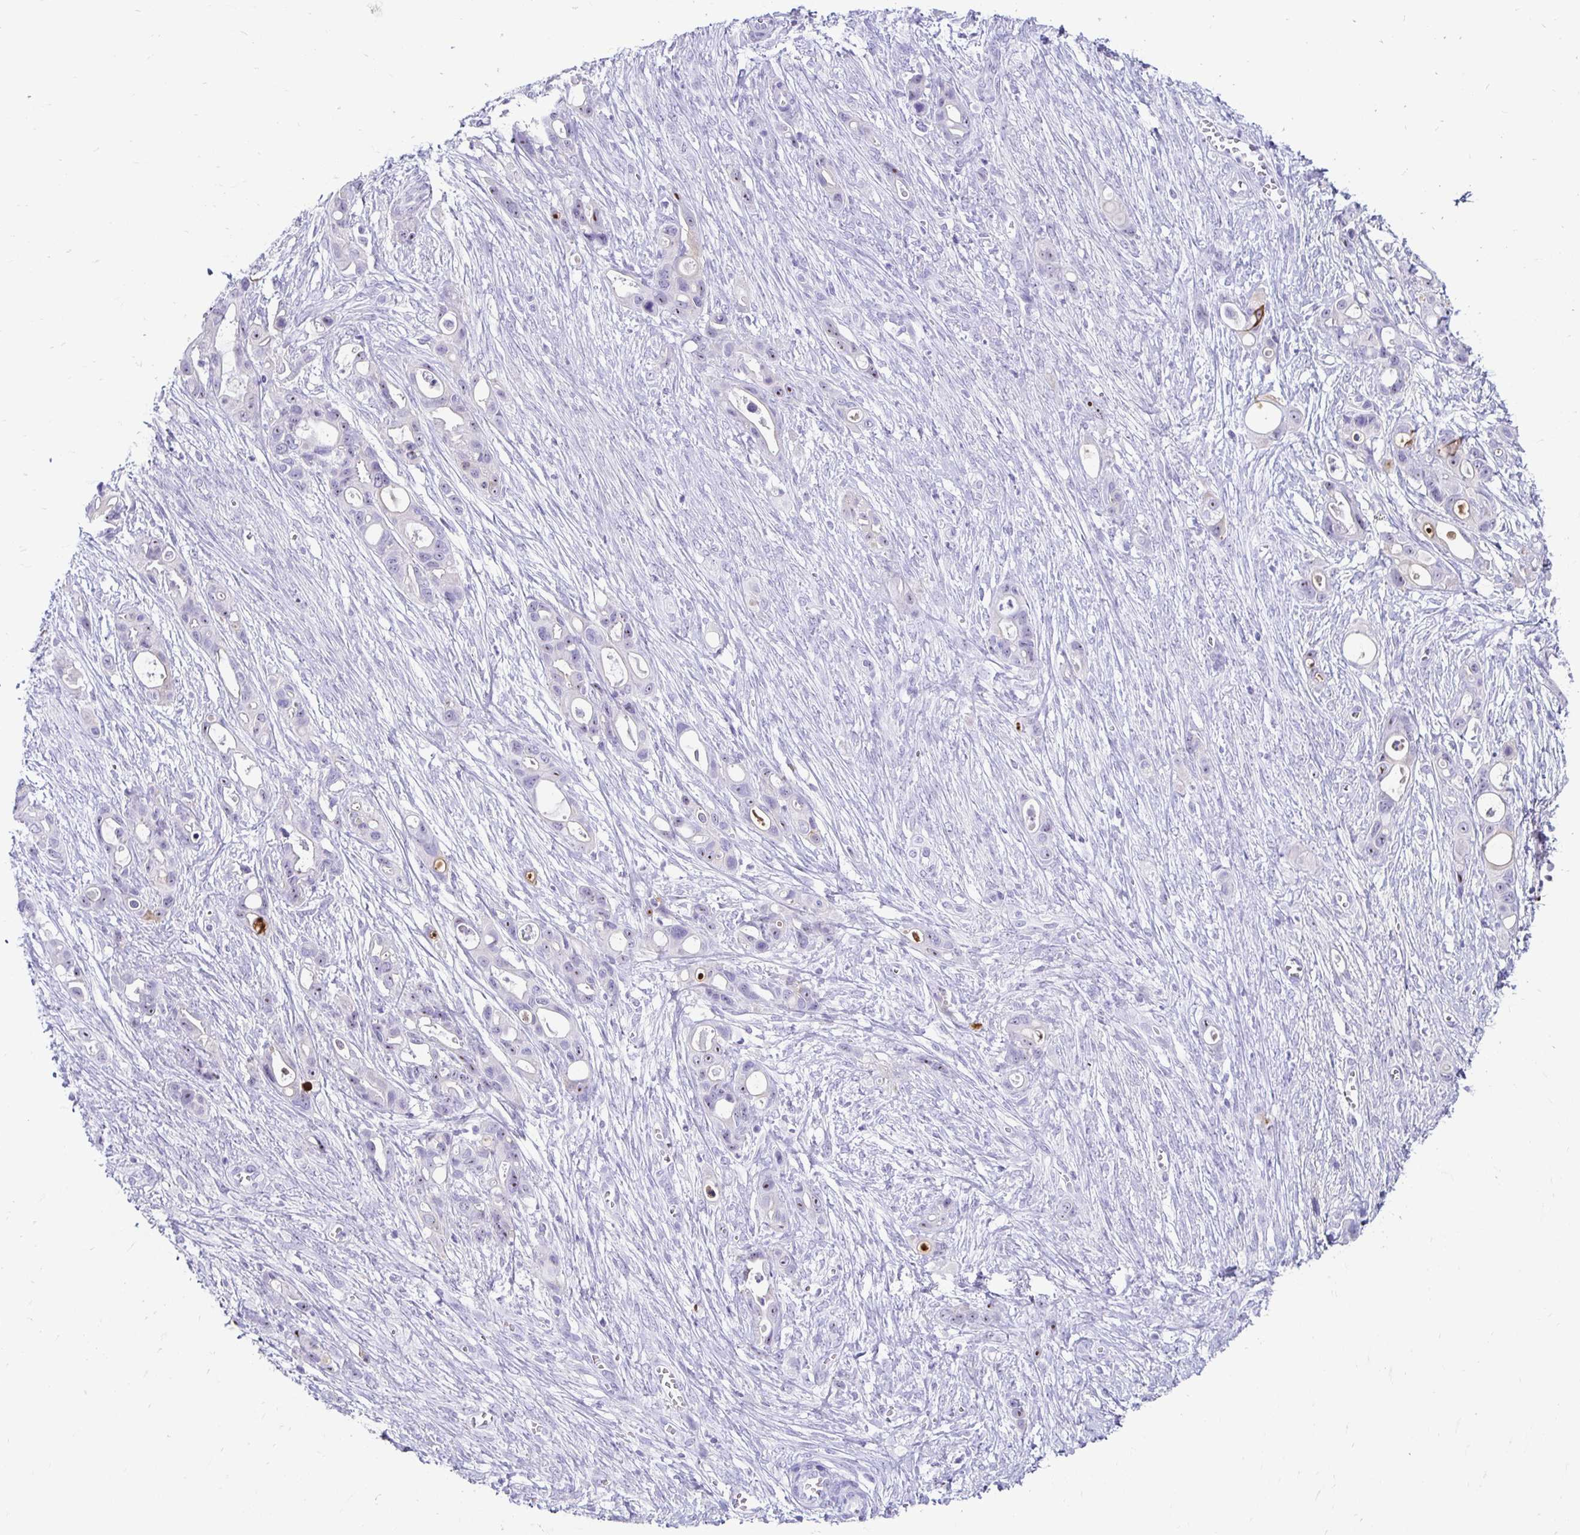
{"staining": {"intensity": "weak", "quantity": "<25%", "location": "nuclear"}, "tissue": "ovarian cancer", "cell_type": "Tumor cells", "image_type": "cancer", "snomed": [{"axis": "morphology", "description": "Cystadenocarcinoma, mucinous, NOS"}, {"axis": "topography", "description": "Ovary"}], "caption": "Tumor cells are negative for brown protein staining in mucinous cystadenocarcinoma (ovarian).", "gene": "CST6", "patient": {"sex": "female", "age": 70}}